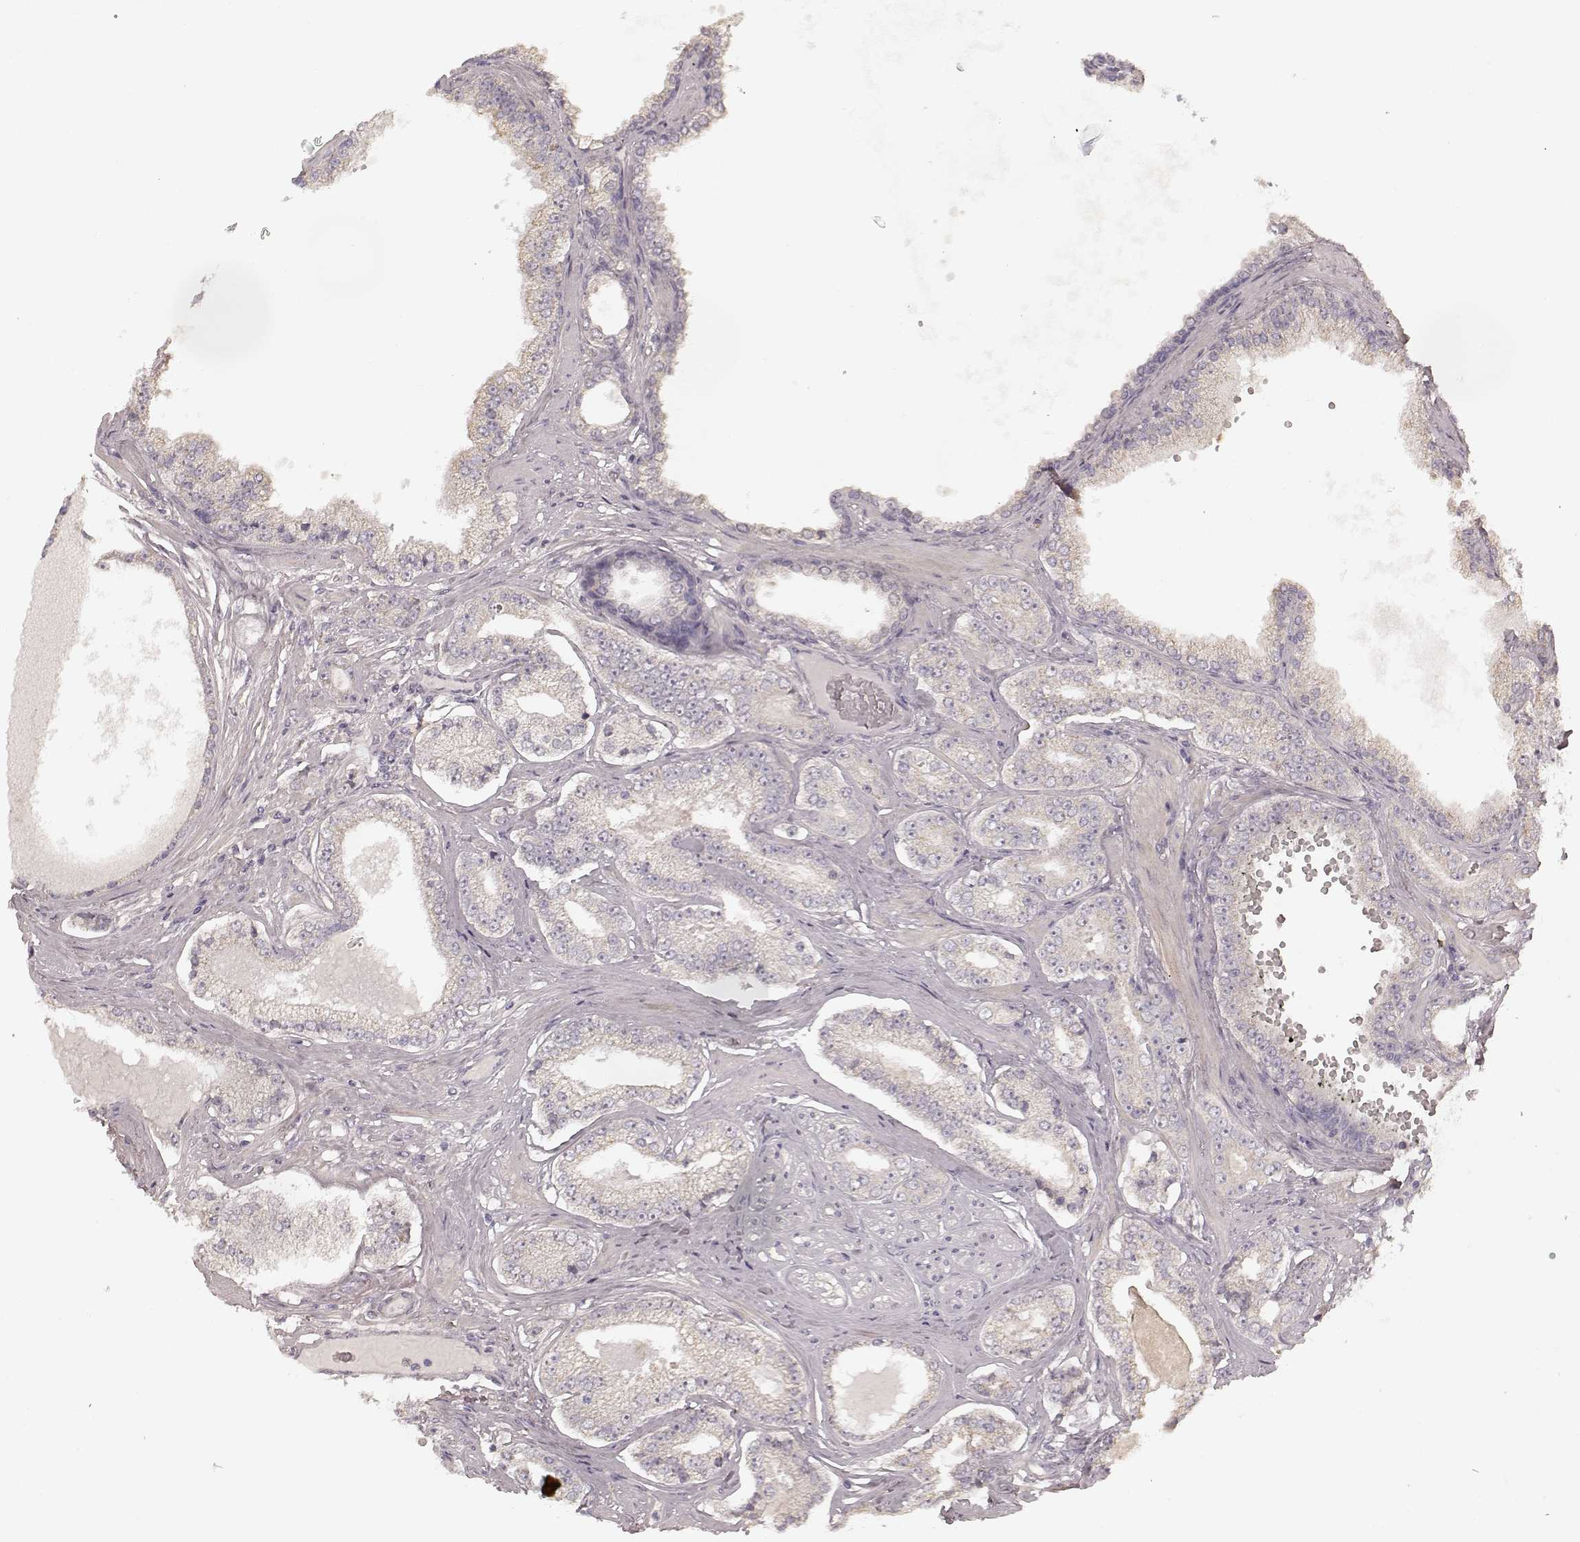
{"staining": {"intensity": "negative", "quantity": "none", "location": "none"}, "tissue": "prostate cancer", "cell_type": "Tumor cells", "image_type": "cancer", "snomed": [{"axis": "morphology", "description": "Adenocarcinoma, NOS"}, {"axis": "topography", "description": "Prostate"}], "caption": "The photomicrograph displays no significant positivity in tumor cells of prostate adenocarcinoma. (DAB immunohistochemistry (IHC) visualized using brightfield microscopy, high magnification).", "gene": "KCNJ9", "patient": {"sex": "male", "age": 64}}